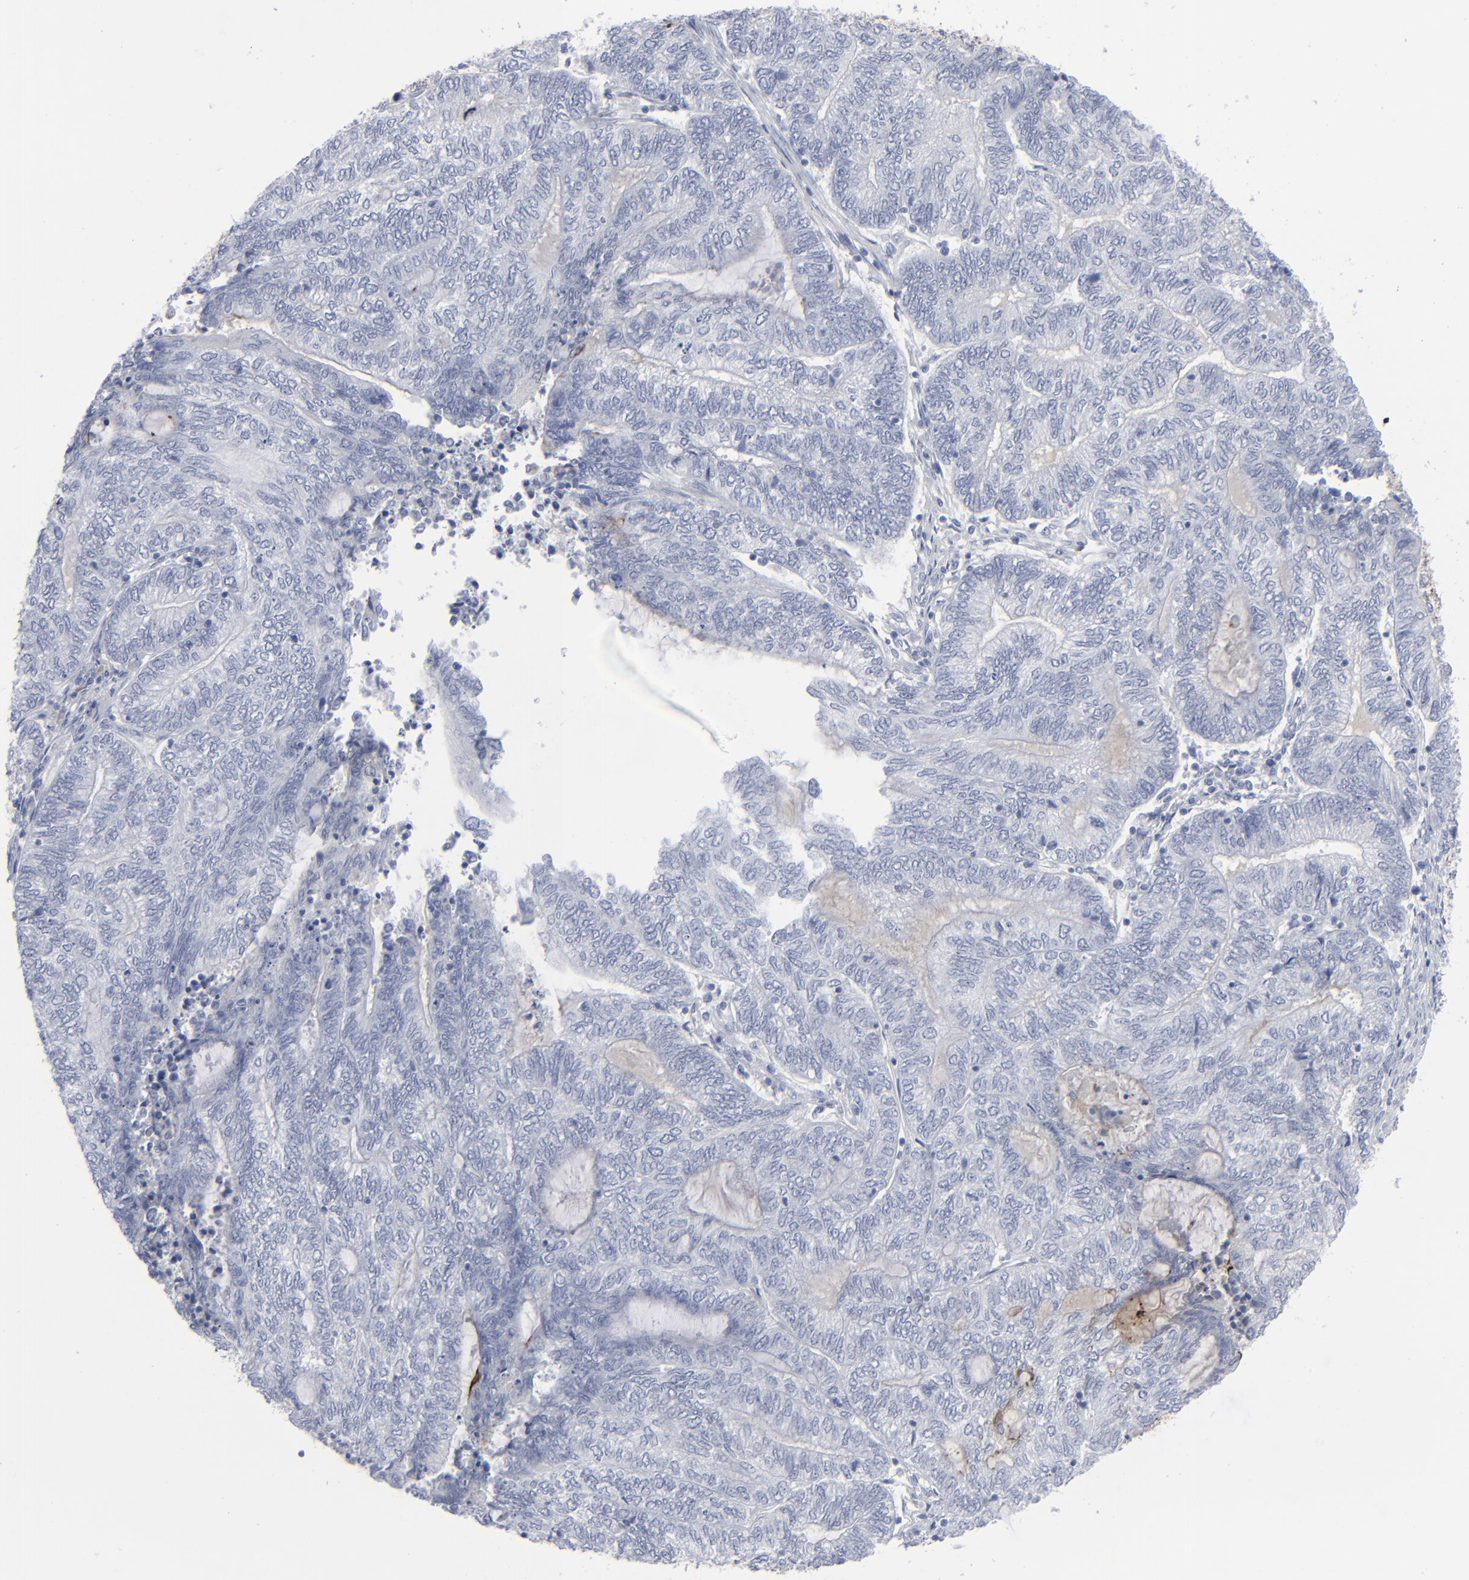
{"staining": {"intensity": "negative", "quantity": "none", "location": "none"}, "tissue": "endometrial cancer", "cell_type": "Tumor cells", "image_type": "cancer", "snomed": [{"axis": "morphology", "description": "Adenocarcinoma, NOS"}, {"axis": "topography", "description": "Uterus"}, {"axis": "topography", "description": "Endometrium"}], "caption": "IHC photomicrograph of endometrial cancer (adenocarcinoma) stained for a protein (brown), which reveals no positivity in tumor cells.", "gene": "MSLN", "patient": {"sex": "female", "age": 70}}